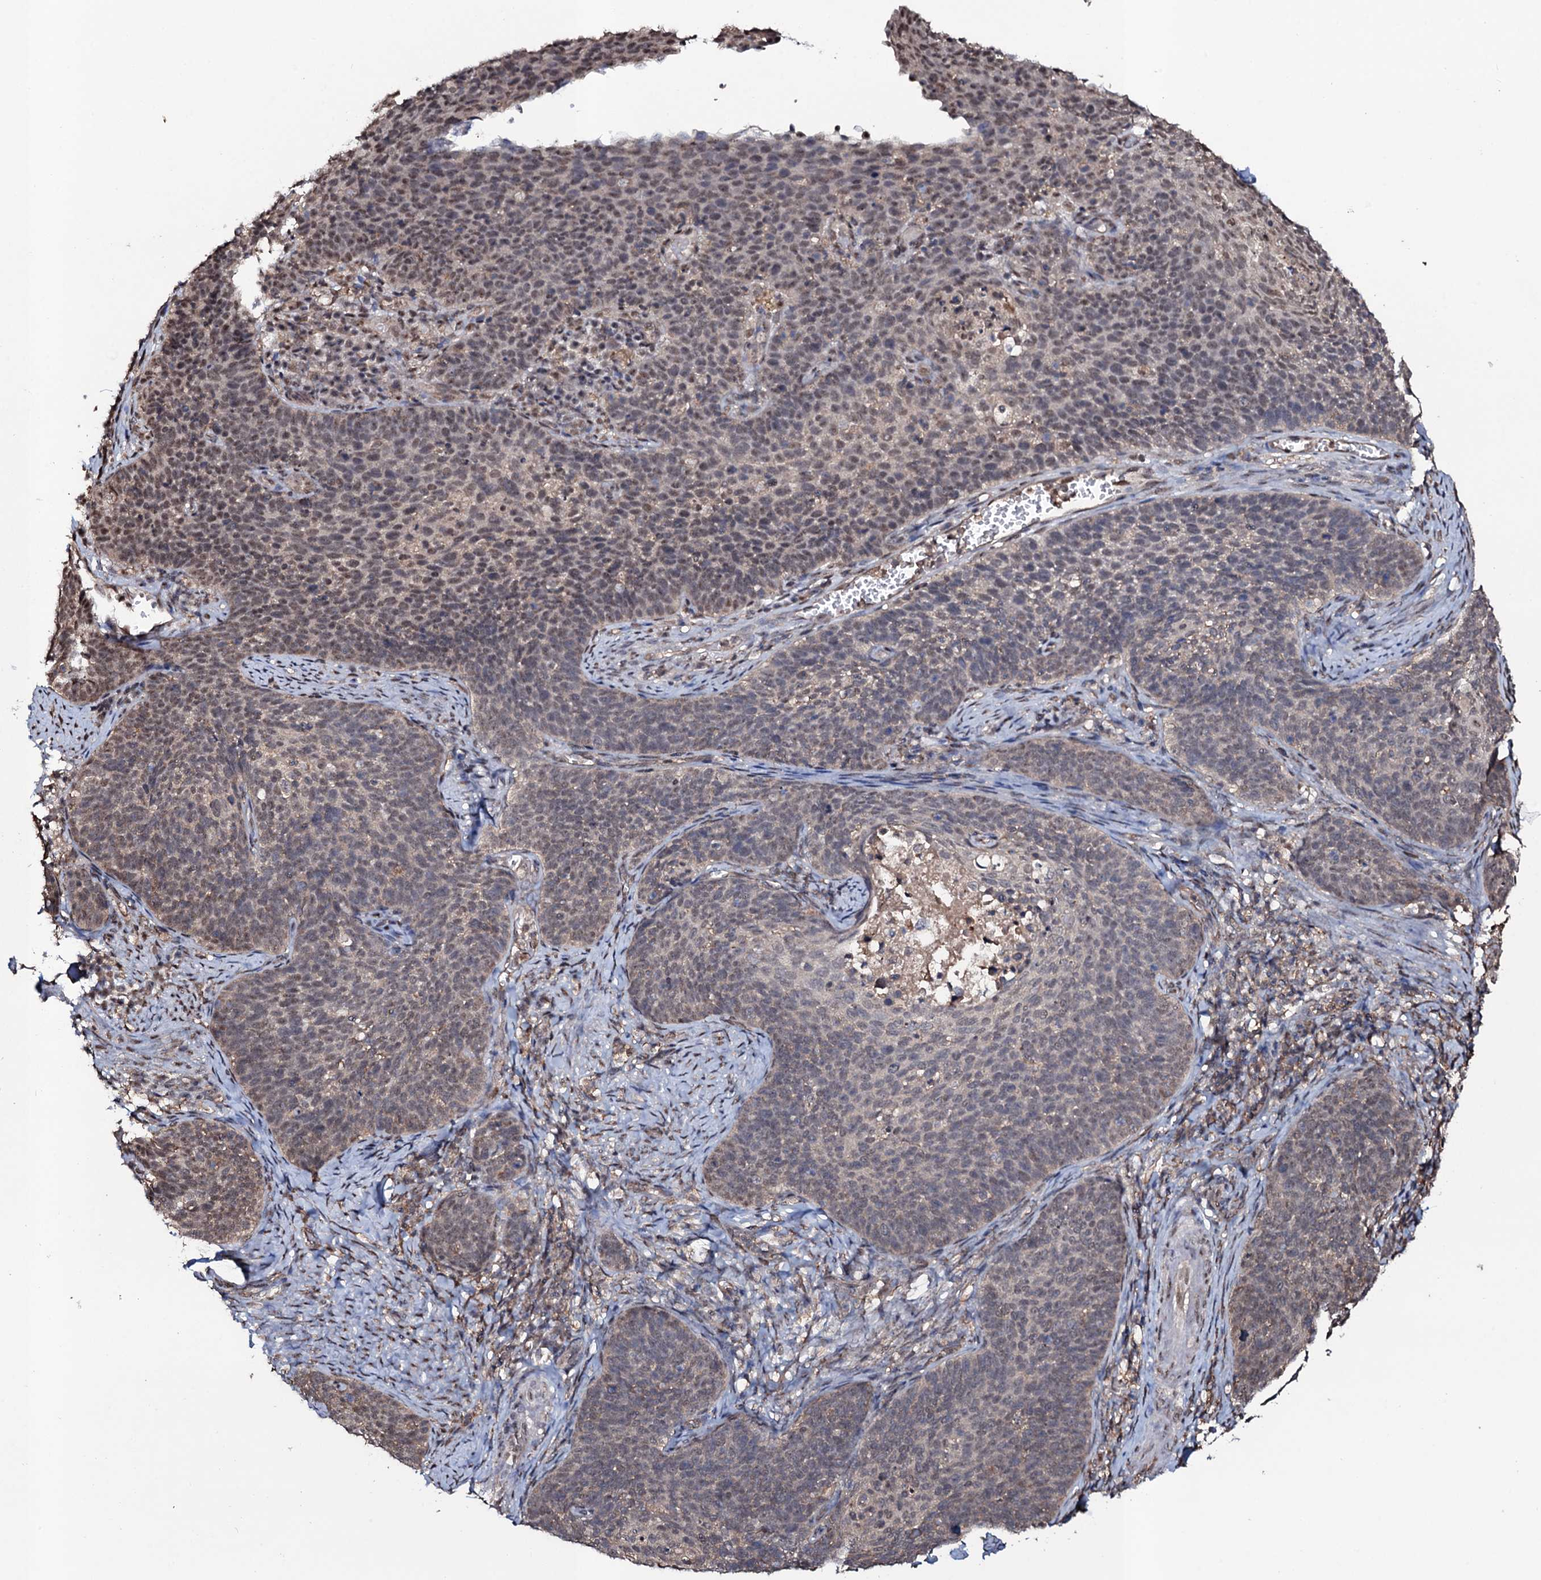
{"staining": {"intensity": "weak", "quantity": "25%-75%", "location": "nuclear"}, "tissue": "cervical cancer", "cell_type": "Tumor cells", "image_type": "cancer", "snomed": [{"axis": "morphology", "description": "Normal tissue, NOS"}, {"axis": "morphology", "description": "Squamous cell carcinoma, NOS"}, {"axis": "topography", "description": "Cervix"}], "caption": "A brown stain labels weak nuclear positivity of a protein in human cervical squamous cell carcinoma tumor cells. (brown staining indicates protein expression, while blue staining denotes nuclei).", "gene": "COG6", "patient": {"sex": "female", "age": 39}}